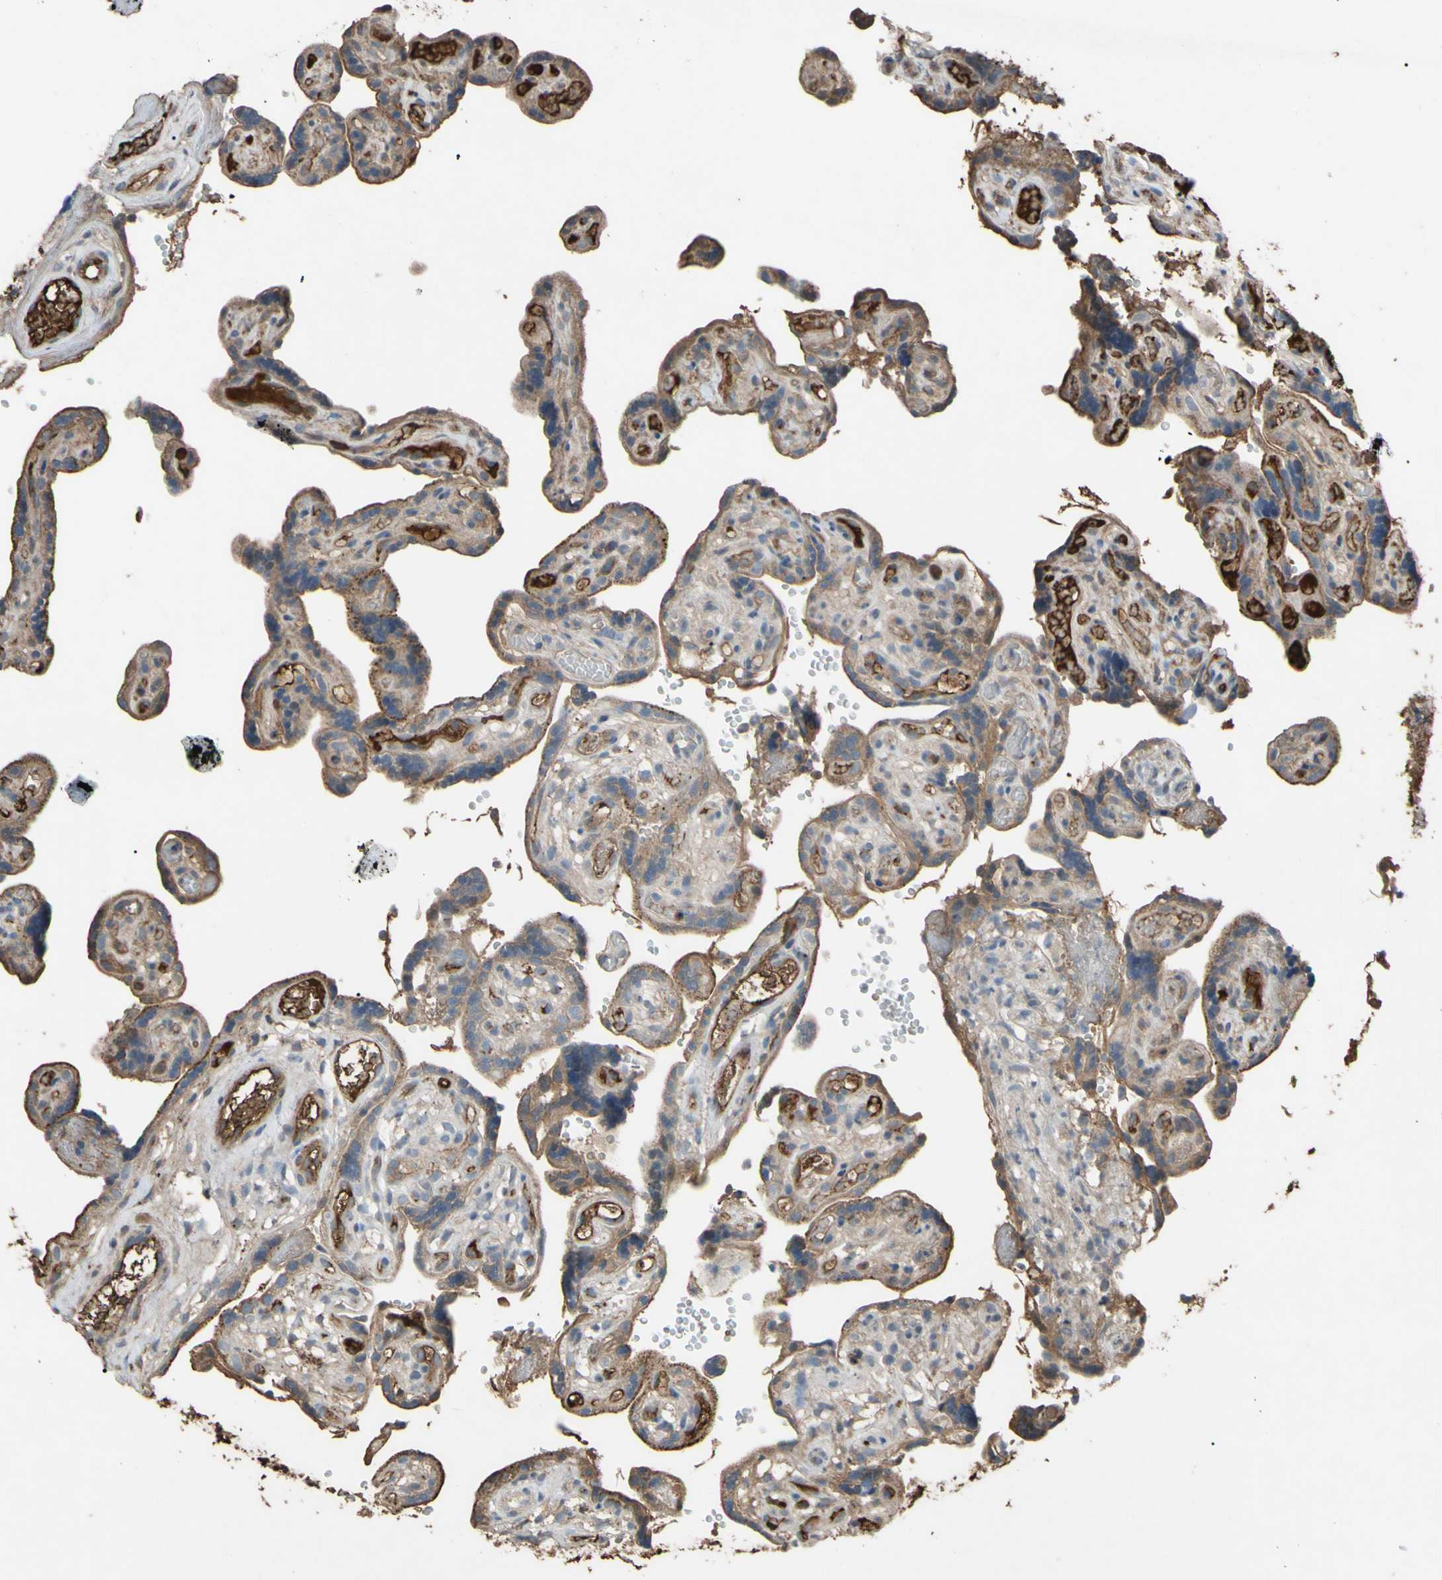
{"staining": {"intensity": "weak", "quantity": ">75%", "location": "cytoplasmic/membranous"}, "tissue": "placenta", "cell_type": "Decidual cells", "image_type": "normal", "snomed": [{"axis": "morphology", "description": "Normal tissue, NOS"}, {"axis": "topography", "description": "Placenta"}], "caption": "Immunohistochemistry image of benign placenta: placenta stained using IHC reveals low levels of weak protein expression localized specifically in the cytoplasmic/membranous of decidual cells, appearing as a cytoplasmic/membranous brown color.", "gene": "PTGDS", "patient": {"sex": "female", "age": 30}}